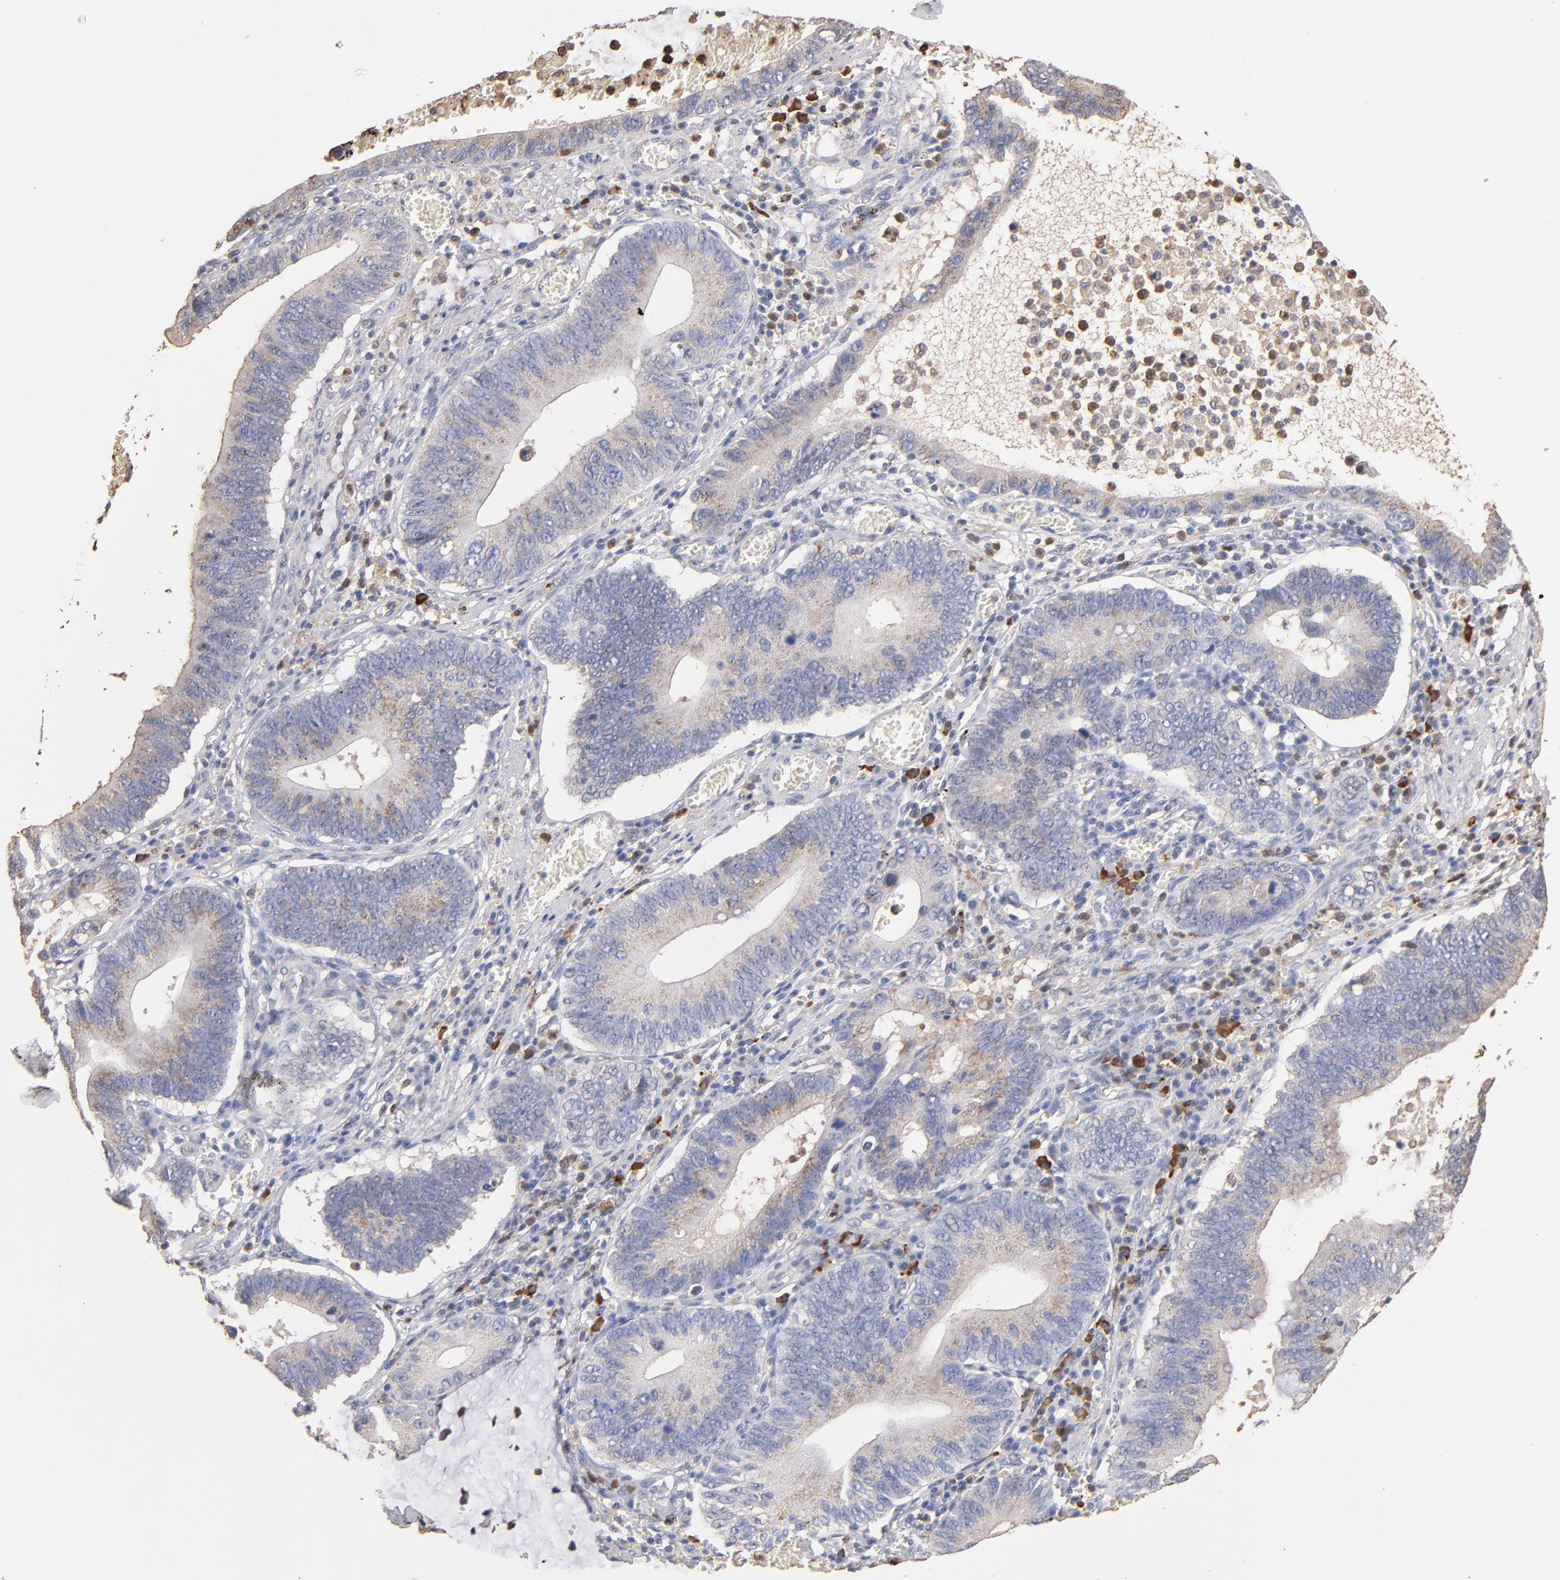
{"staining": {"intensity": "weak", "quantity": "25%-75%", "location": "cytoplasmic/membranous"}, "tissue": "stomach cancer", "cell_type": "Tumor cells", "image_type": "cancer", "snomed": [{"axis": "morphology", "description": "Adenocarcinoma, NOS"}, {"axis": "topography", "description": "Stomach"}, {"axis": "topography", "description": "Gastric cardia"}], "caption": "An image of human adenocarcinoma (stomach) stained for a protein displays weak cytoplasmic/membranous brown staining in tumor cells. (Brightfield microscopy of DAB IHC at high magnification).", "gene": "RO60", "patient": {"sex": "male", "age": 59}}